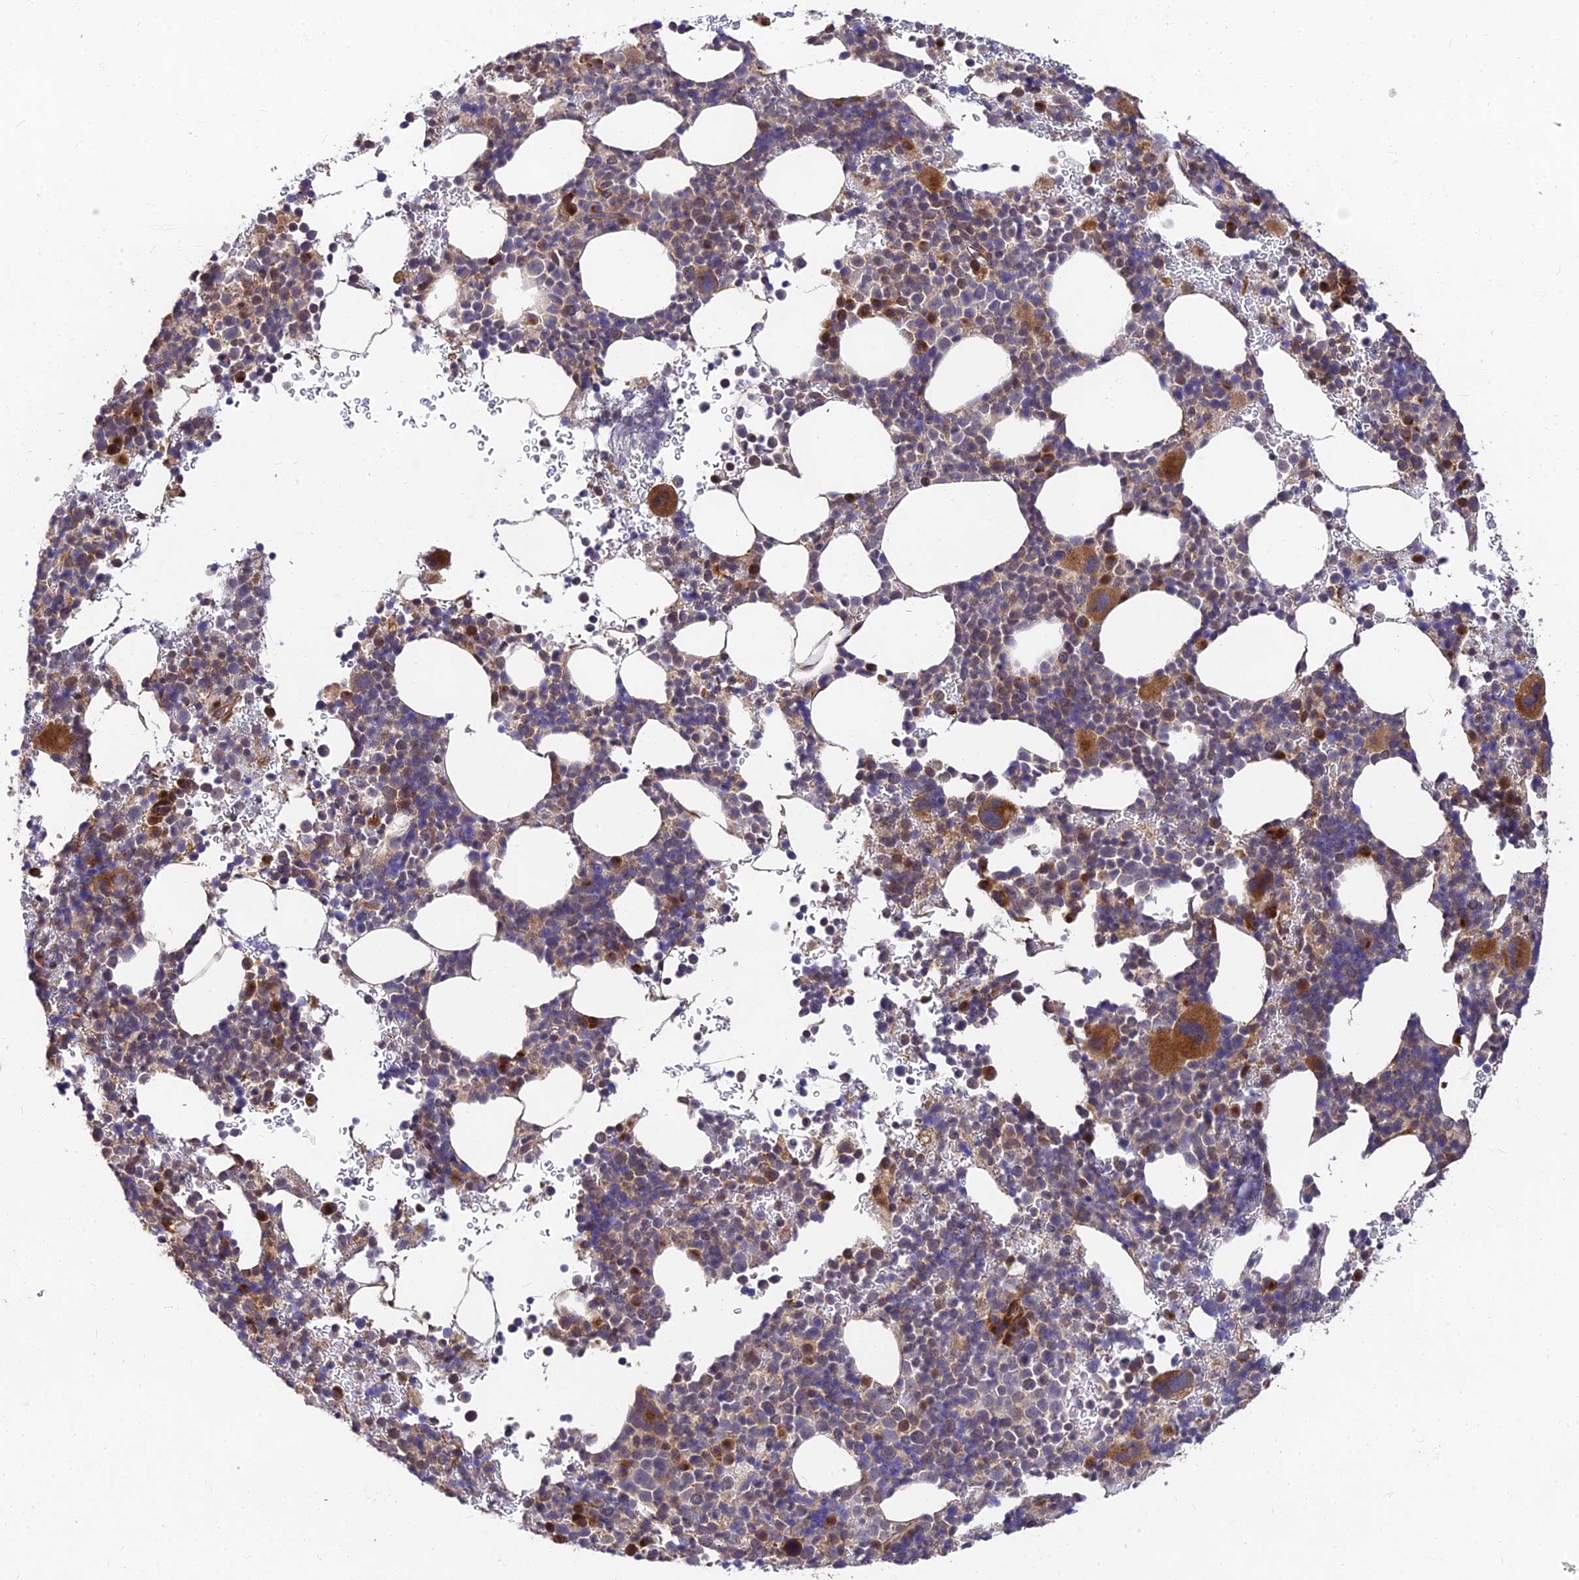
{"staining": {"intensity": "moderate", "quantity": "25%-75%", "location": "cytoplasmic/membranous"}, "tissue": "bone marrow", "cell_type": "Hematopoietic cells", "image_type": "normal", "snomed": [{"axis": "morphology", "description": "Normal tissue, NOS"}, {"axis": "topography", "description": "Bone marrow"}], "caption": "High-power microscopy captured an immunohistochemistry (IHC) histopathology image of normal bone marrow, revealing moderate cytoplasmic/membranous positivity in approximately 25%-75% of hematopoietic cells.", "gene": "MKKS", "patient": {"sex": "female", "age": 82}}